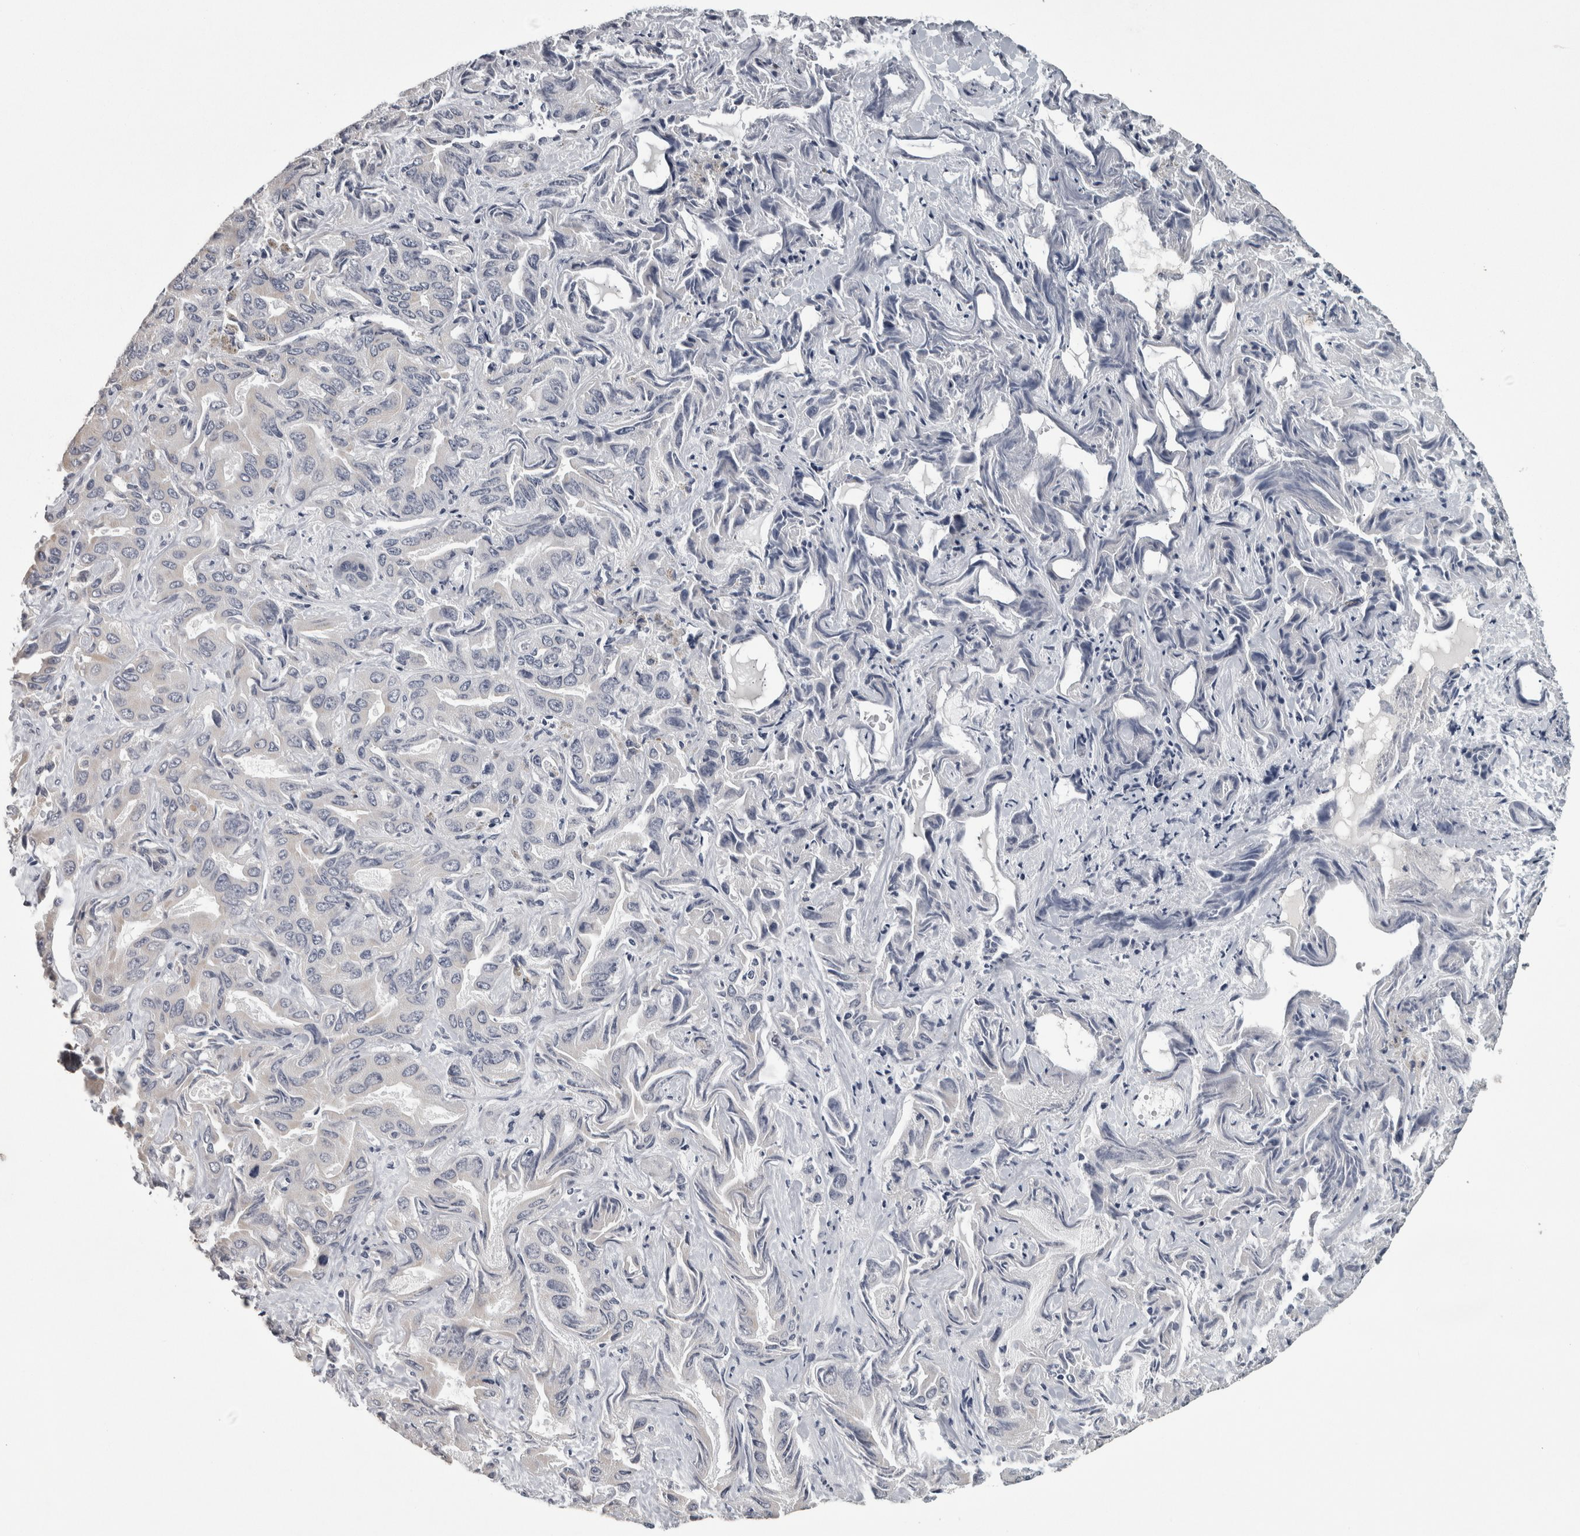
{"staining": {"intensity": "moderate", "quantity": "25%-75%", "location": "cytoplasmic/membranous"}, "tissue": "liver cancer", "cell_type": "Tumor cells", "image_type": "cancer", "snomed": [{"axis": "morphology", "description": "Cholangiocarcinoma"}, {"axis": "topography", "description": "Liver"}], "caption": "Moderate cytoplasmic/membranous positivity is seen in about 25%-75% of tumor cells in cholangiocarcinoma (liver).", "gene": "DBT", "patient": {"sex": "female", "age": 52}}